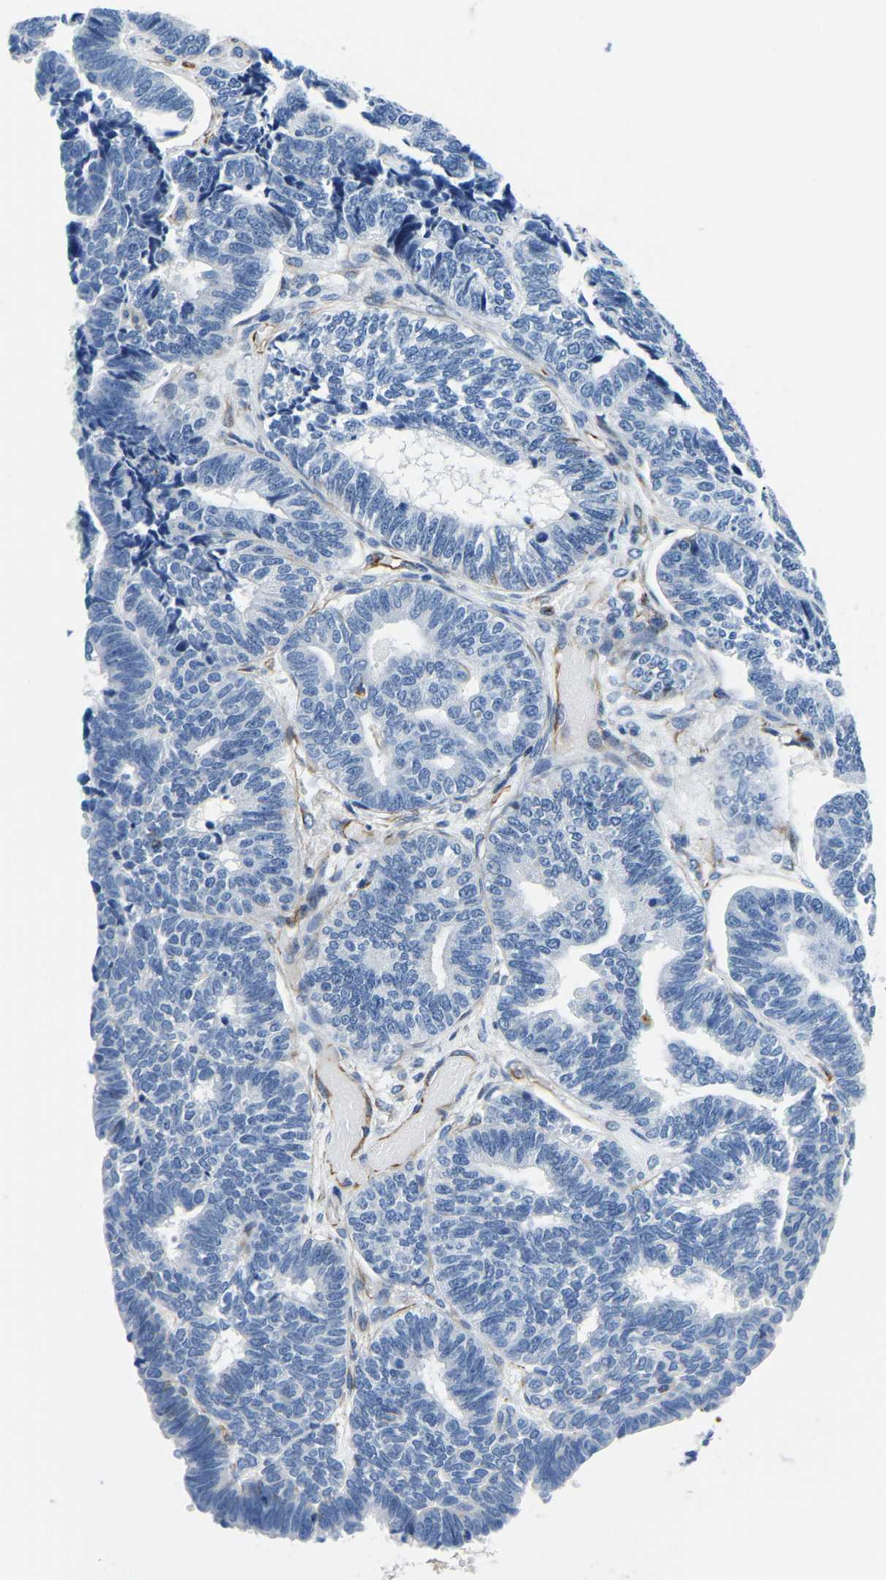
{"staining": {"intensity": "negative", "quantity": "none", "location": "none"}, "tissue": "endometrial cancer", "cell_type": "Tumor cells", "image_type": "cancer", "snomed": [{"axis": "morphology", "description": "Adenocarcinoma, NOS"}, {"axis": "topography", "description": "Endometrium"}], "caption": "Immunohistochemistry (IHC) photomicrograph of neoplastic tissue: endometrial cancer (adenocarcinoma) stained with DAB (3,3'-diaminobenzidine) reveals no significant protein expression in tumor cells.", "gene": "MS4A3", "patient": {"sex": "female", "age": 70}}